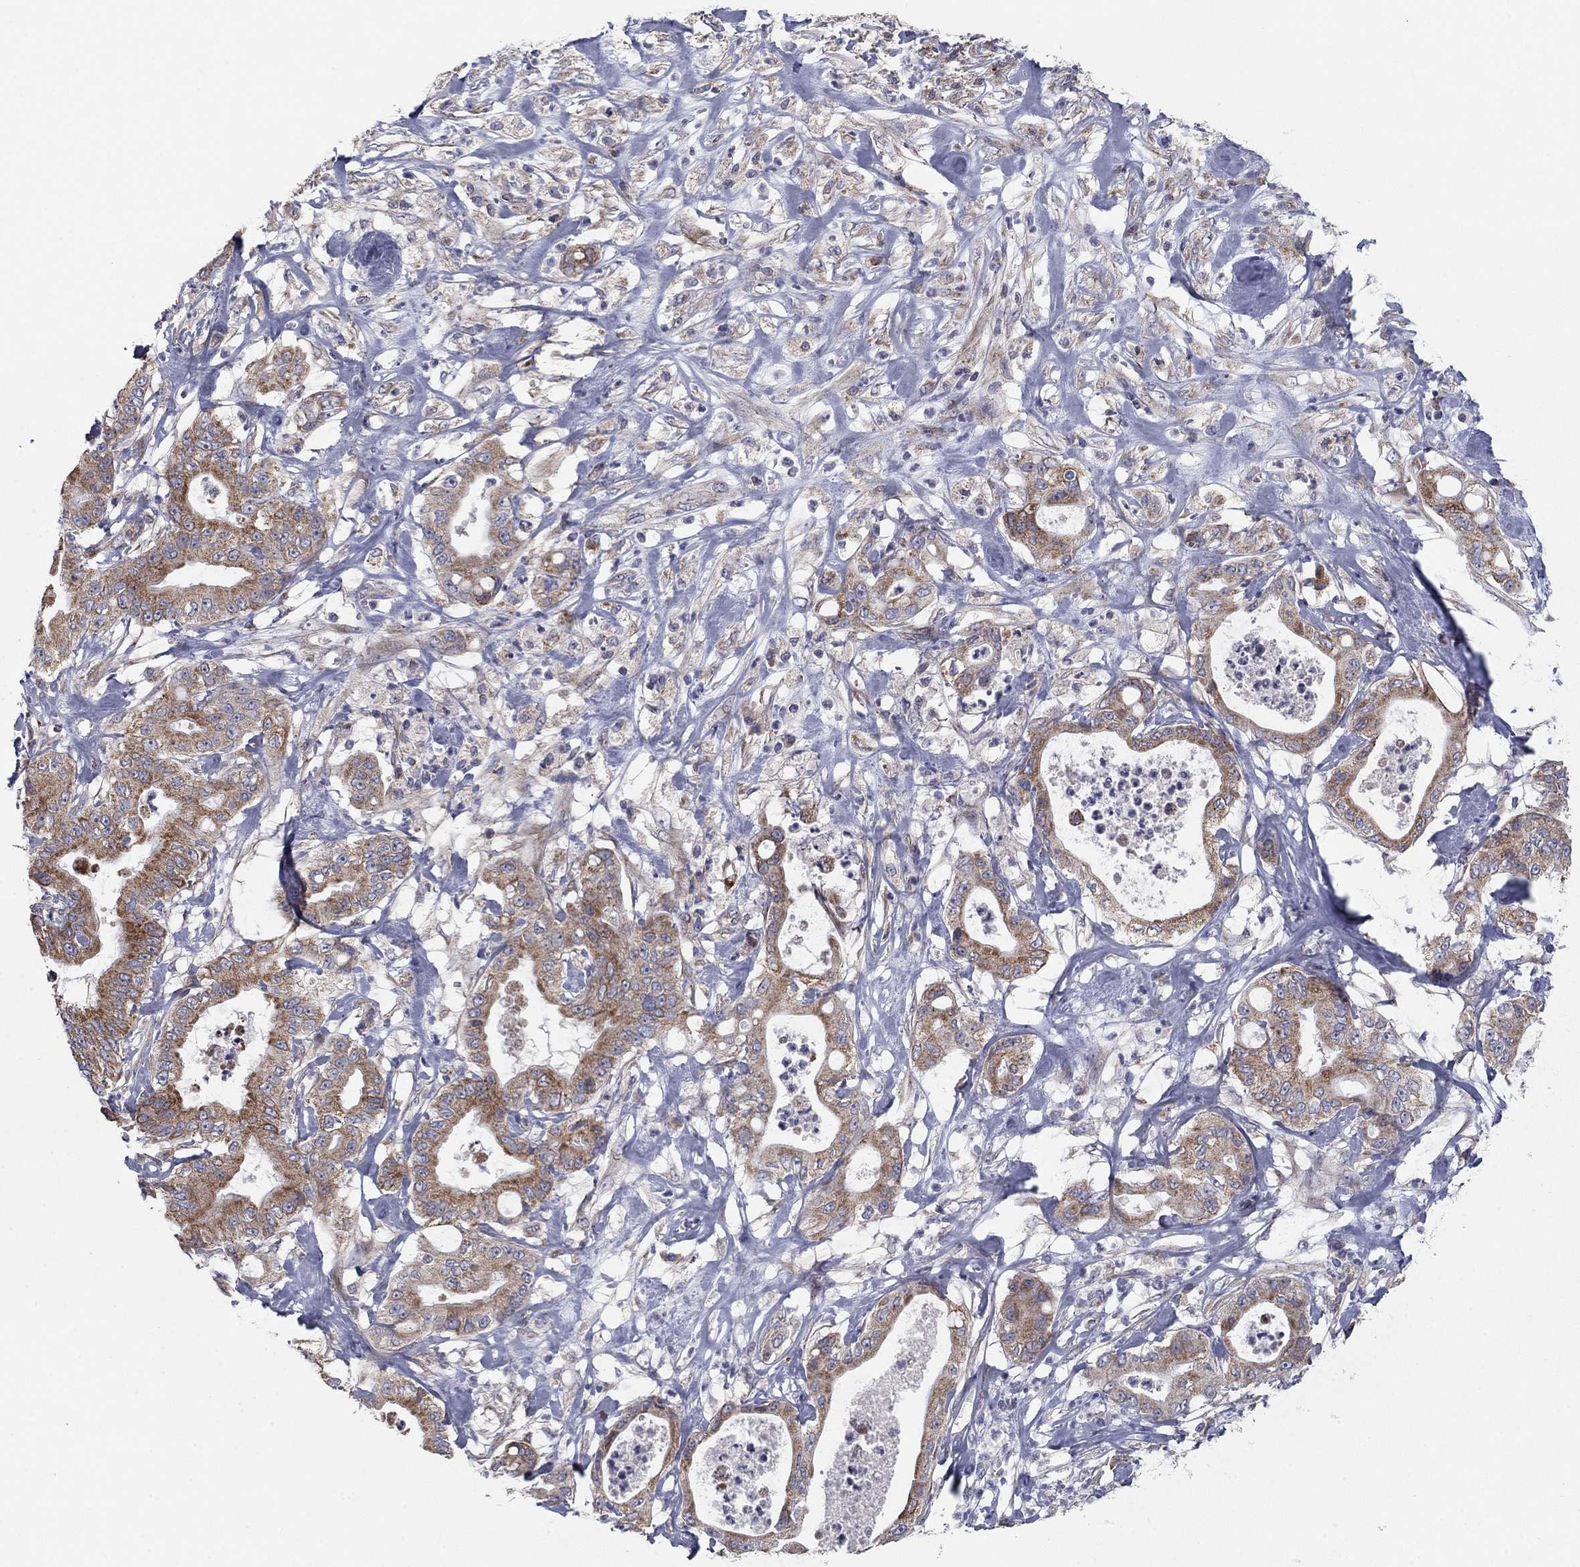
{"staining": {"intensity": "moderate", "quantity": "25%-75%", "location": "cytoplasmic/membranous"}, "tissue": "pancreatic cancer", "cell_type": "Tumor cells", "image_type": "cancer", "snomed": [{"axis": "morphology", "description": "Adenocarcinoma, NOS"}, {"axis": "topography", "description": "Pancreas"}], "caption": "Protein expression analysis of pancreatic cancer reveals moderate cytoplasmic/membranous staining in approximately 25%-75% of tumor cells.", "gene": "MMAA", "patient": {"sex": "male", "age": 71}}